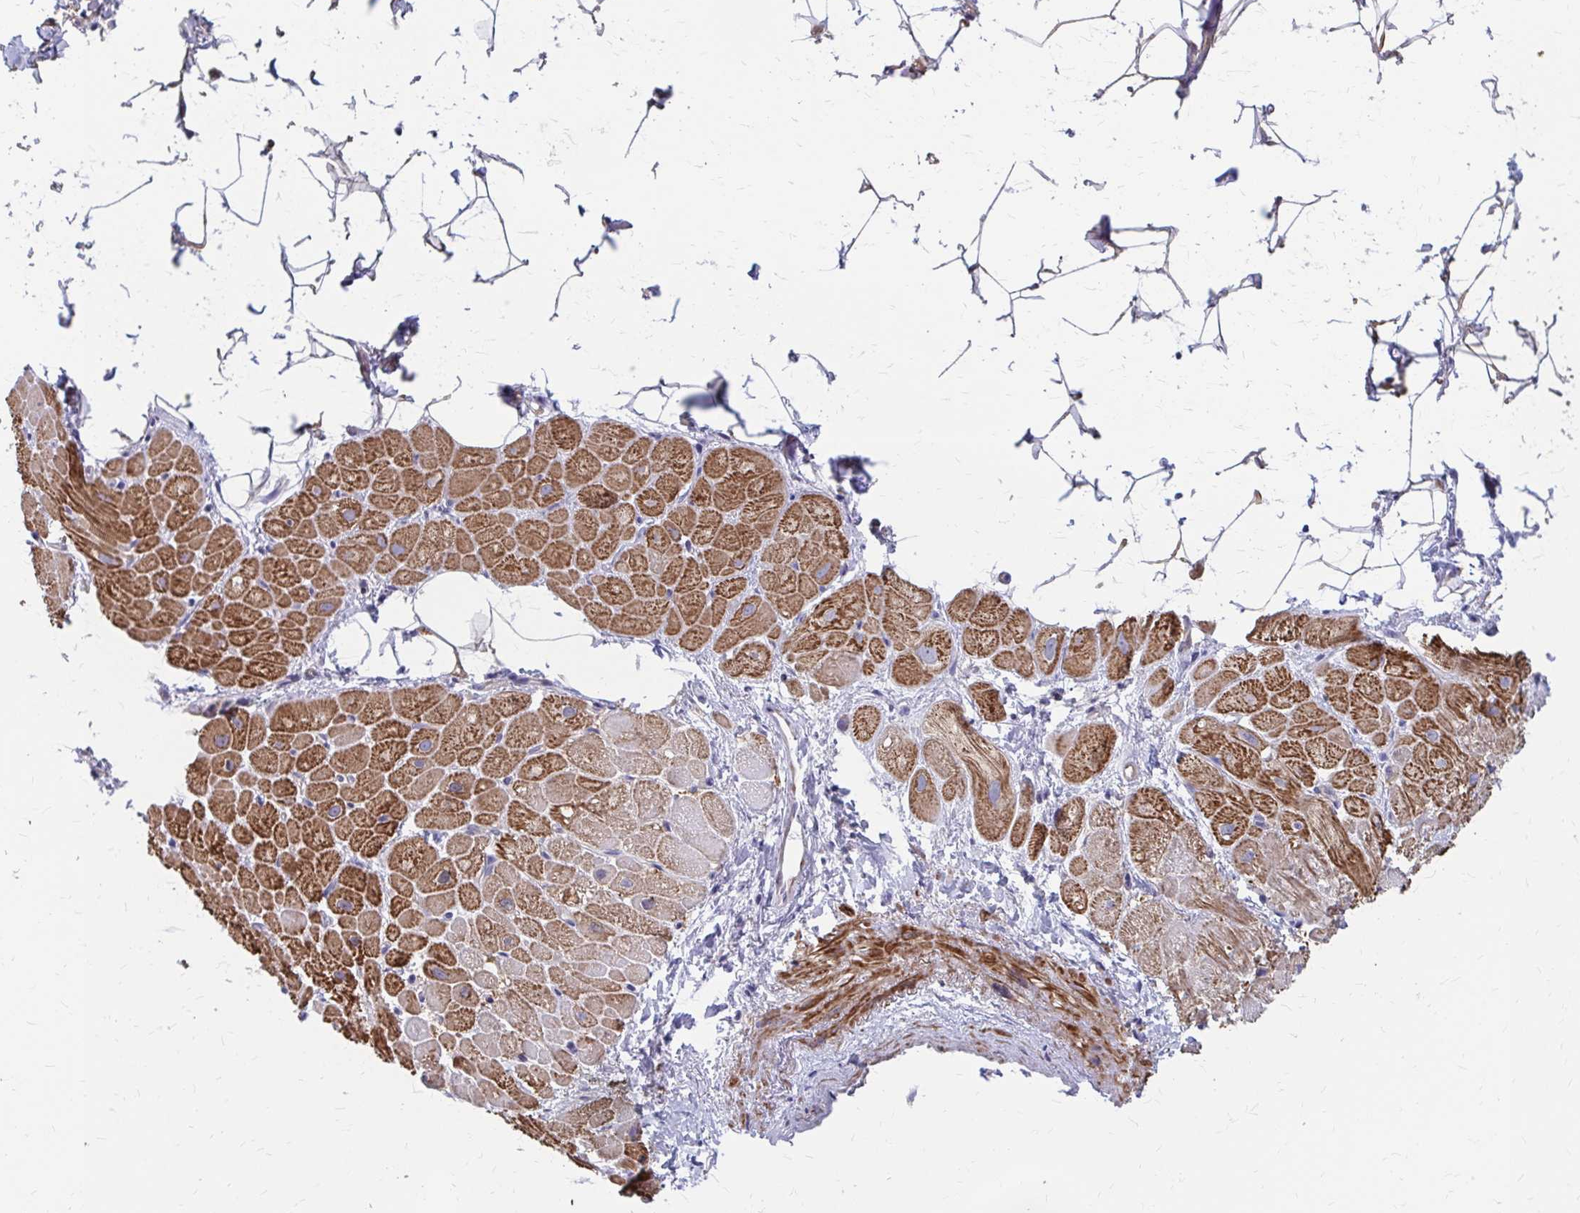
{"staining": {"intensity": "moderate", "quantity": ">75%", "location": "cytoplasmic/membranous"}, "tissue": "heart muscle", "cell_type": "Cardiomyocytes", "image_type": "normal", "snomed": [{"axis": "morphology", "description": "Normal tissue, NOS"}, {"axis": "topography", "description": "Heart"}], "caption": "Immunohistochemistry (IHC) (DAB) staining of normal heart muscle reveals moderate cytoplasmic/membranous protein positivity in approximately >75% of cardiomyocytes. (DAB (3,3'-diaminobenzidine) = brown stain, brightfield microscopy at high magnification).", "gene": "IFI44L", "patient": {"sex": "male", "age": 62}}